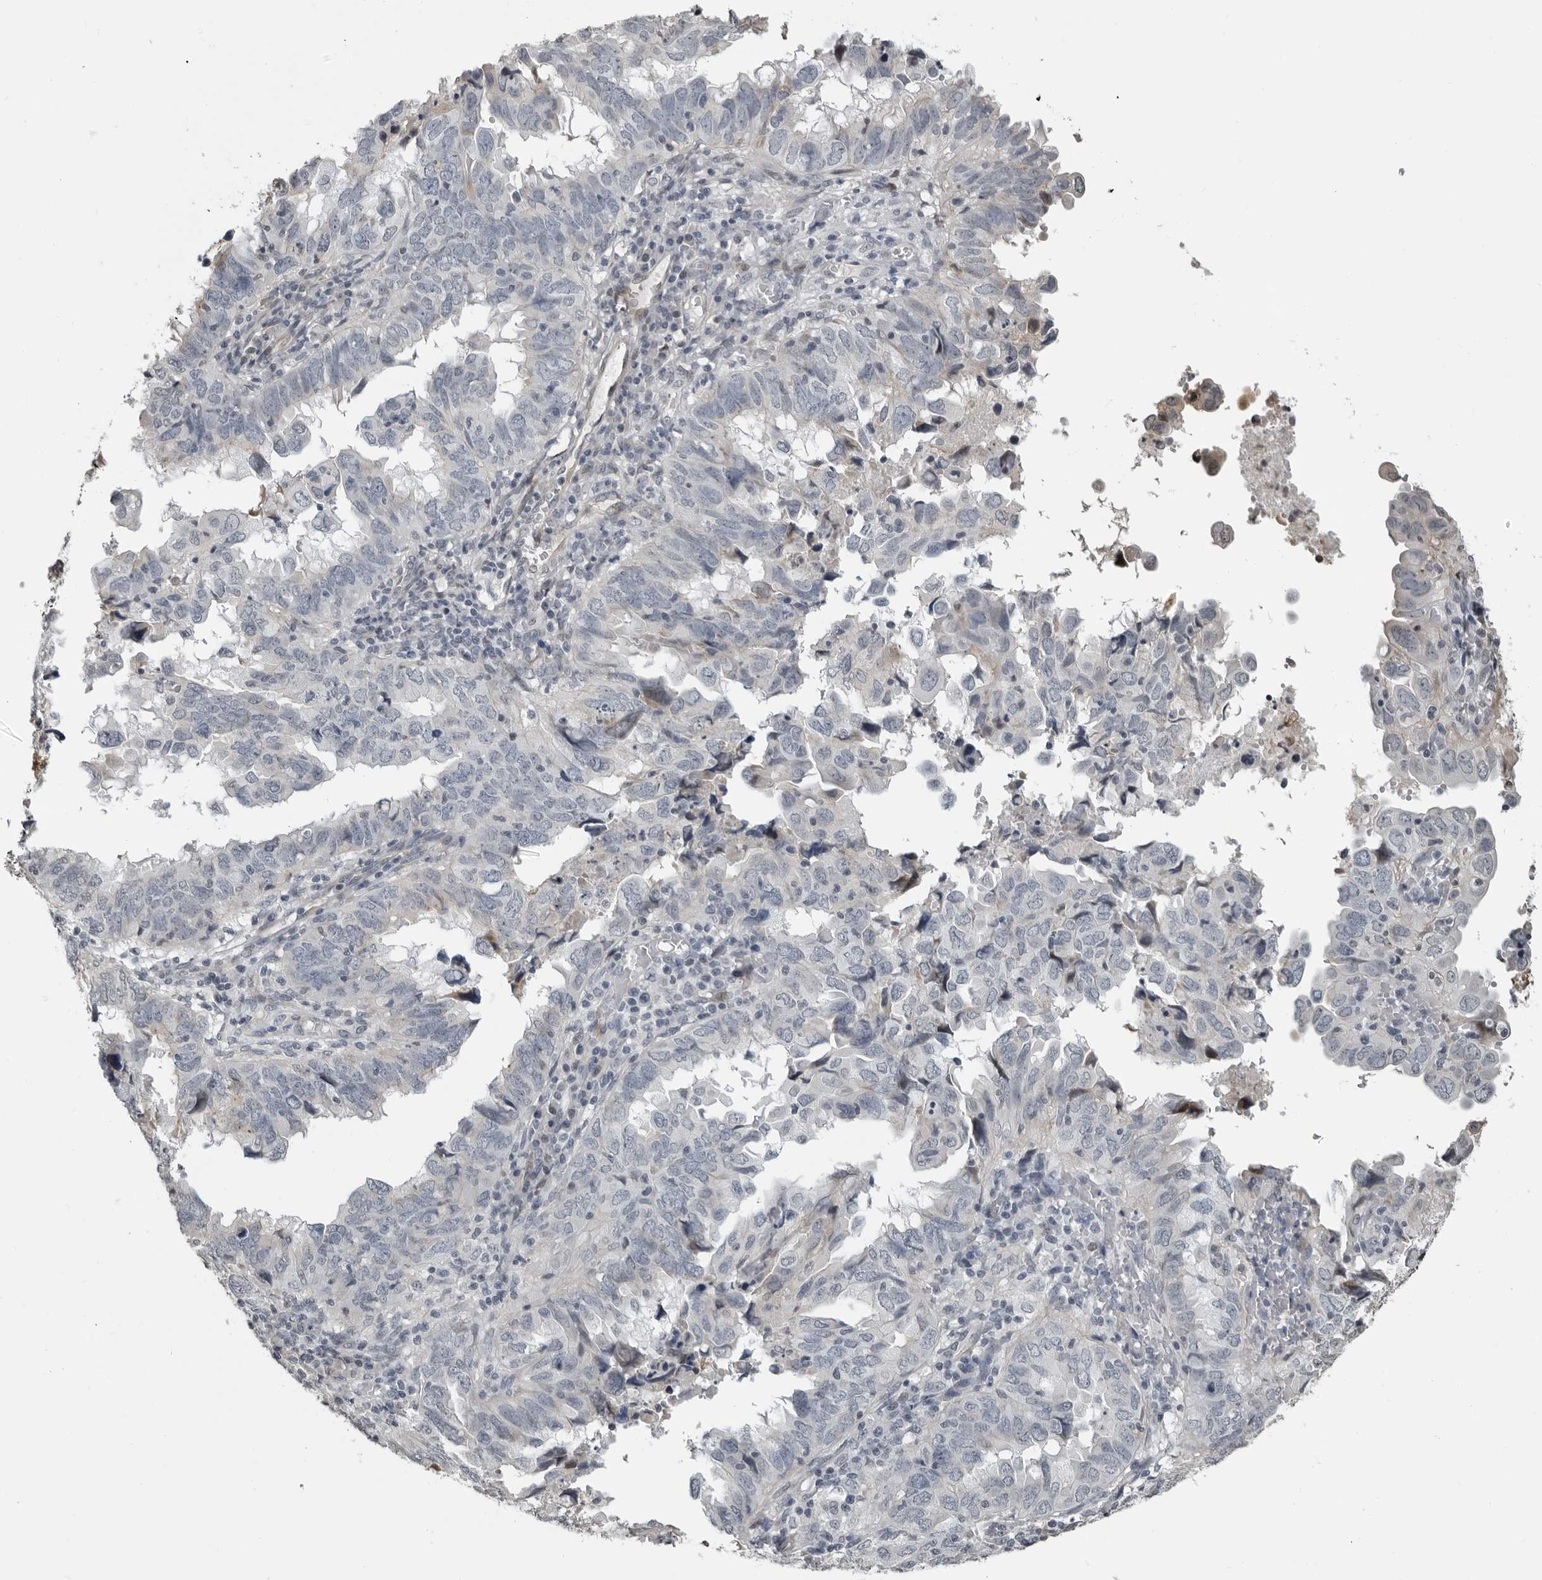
{"staining": {"intensity": "negative", "quantity": "none", "location": "none"}, "tissue": "endometrial cancer", "cell_type": "Tumor cells", "image_type": "cancer", "snomed": [{"axis": "morphology", "description": "Adenocarcinoma, NOS"}, {"axis": "topography", "description": "Uterus"}], "caption": "DAB immunohistochemical staining of adenocarcinoma (endometrial) reveals no significant staining in tumor cells.", "gene": "PRRX2", "patient": {"sex": "female", "age": 77}}